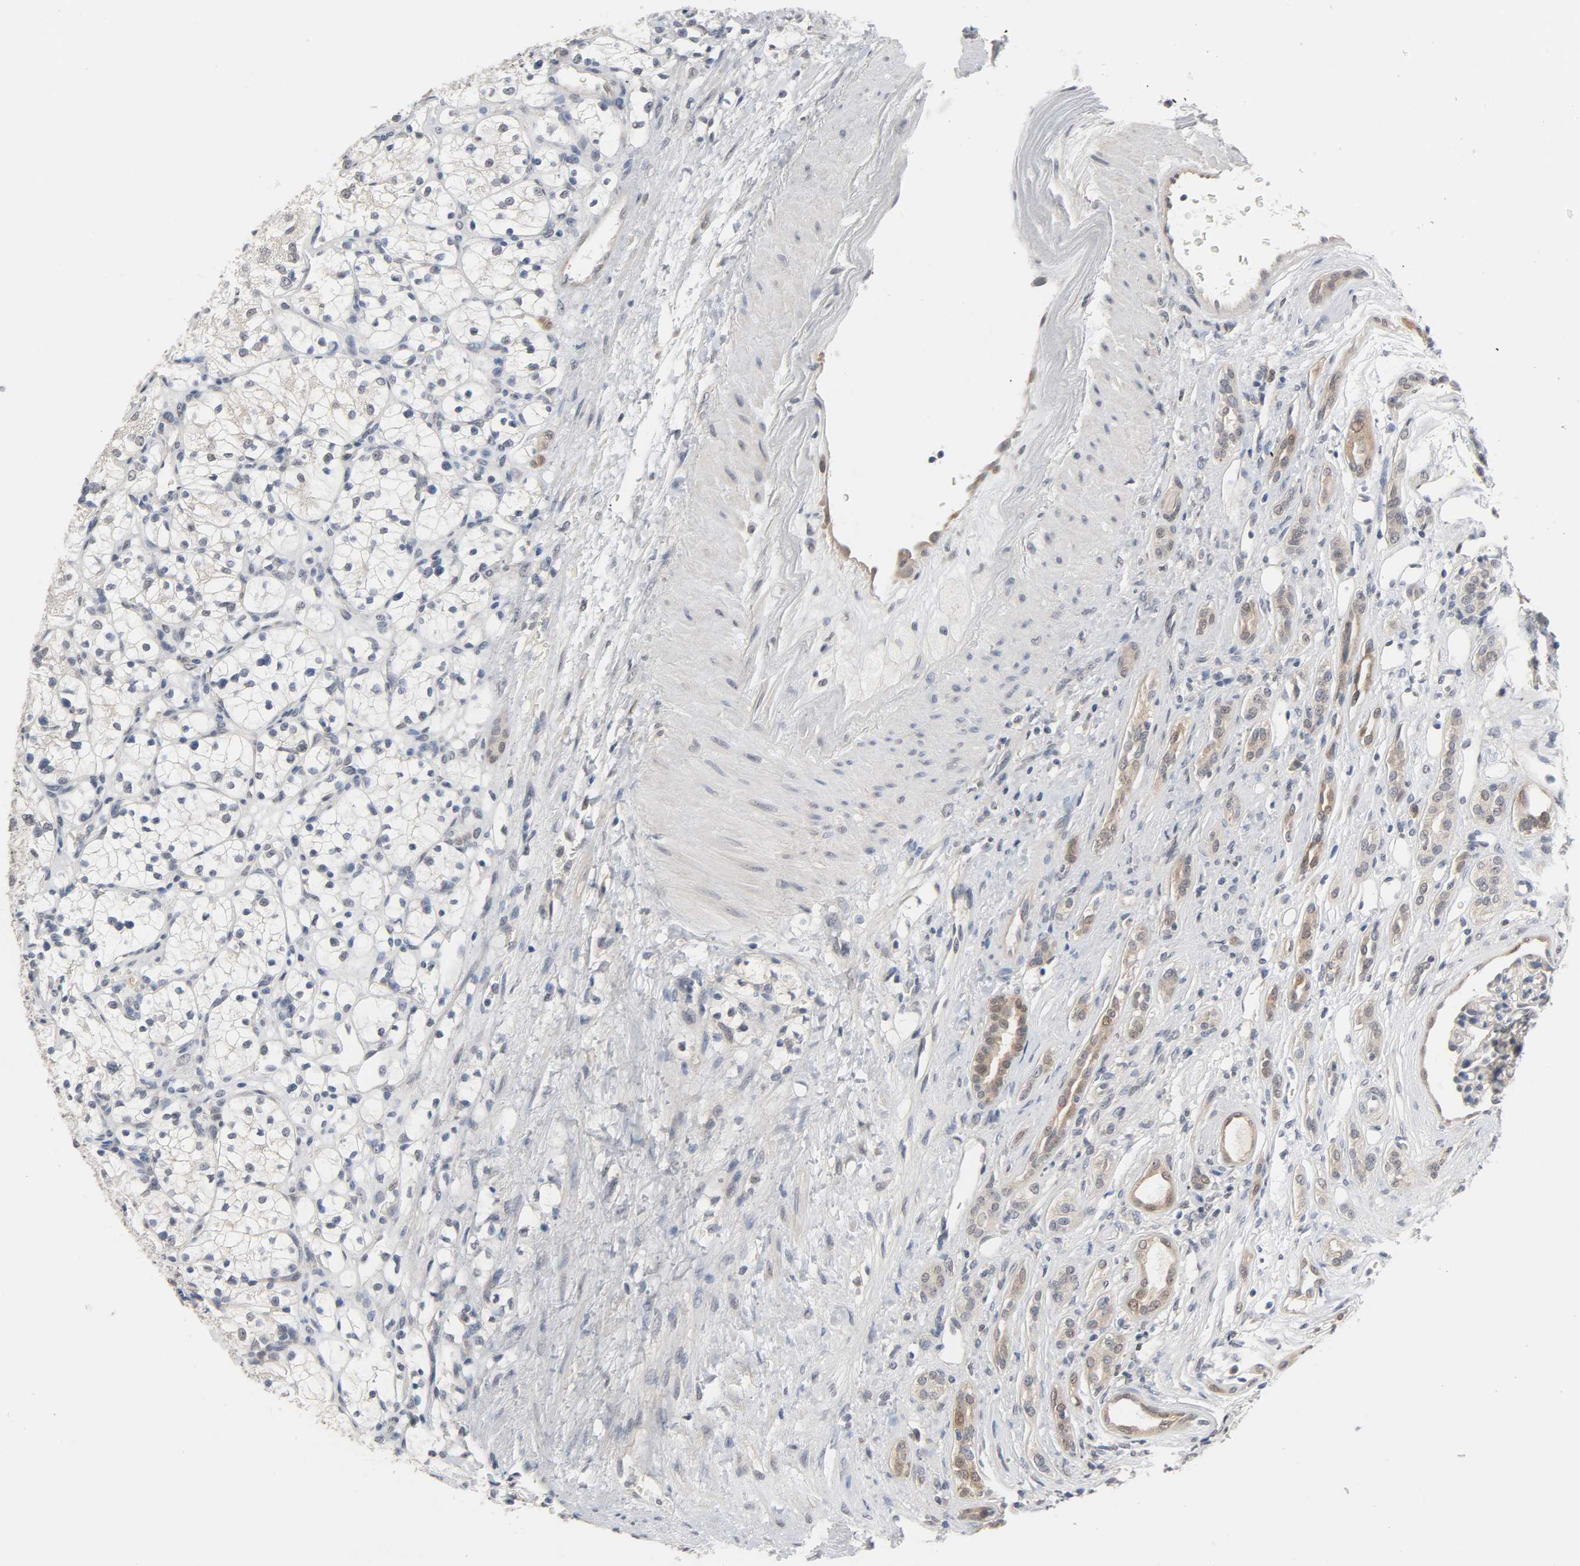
{"staining": {"intensity": "negative", "quantity": "none", "location": "none"}, "tissue": "renal cancer", "cell_type": "Tumor cells", "image_type": "cancer", "snomed": [{"axis": "morphology", "description": "Adenocarcinoma, NOS"}, {"axis": "topography", "description": "Kidney"}], "caption": "Tumor cells show no significant protein expression in adenocarcinoma (renal).", "gene": "ACSS2", "patient": {"sex": "female", "age": 60}}